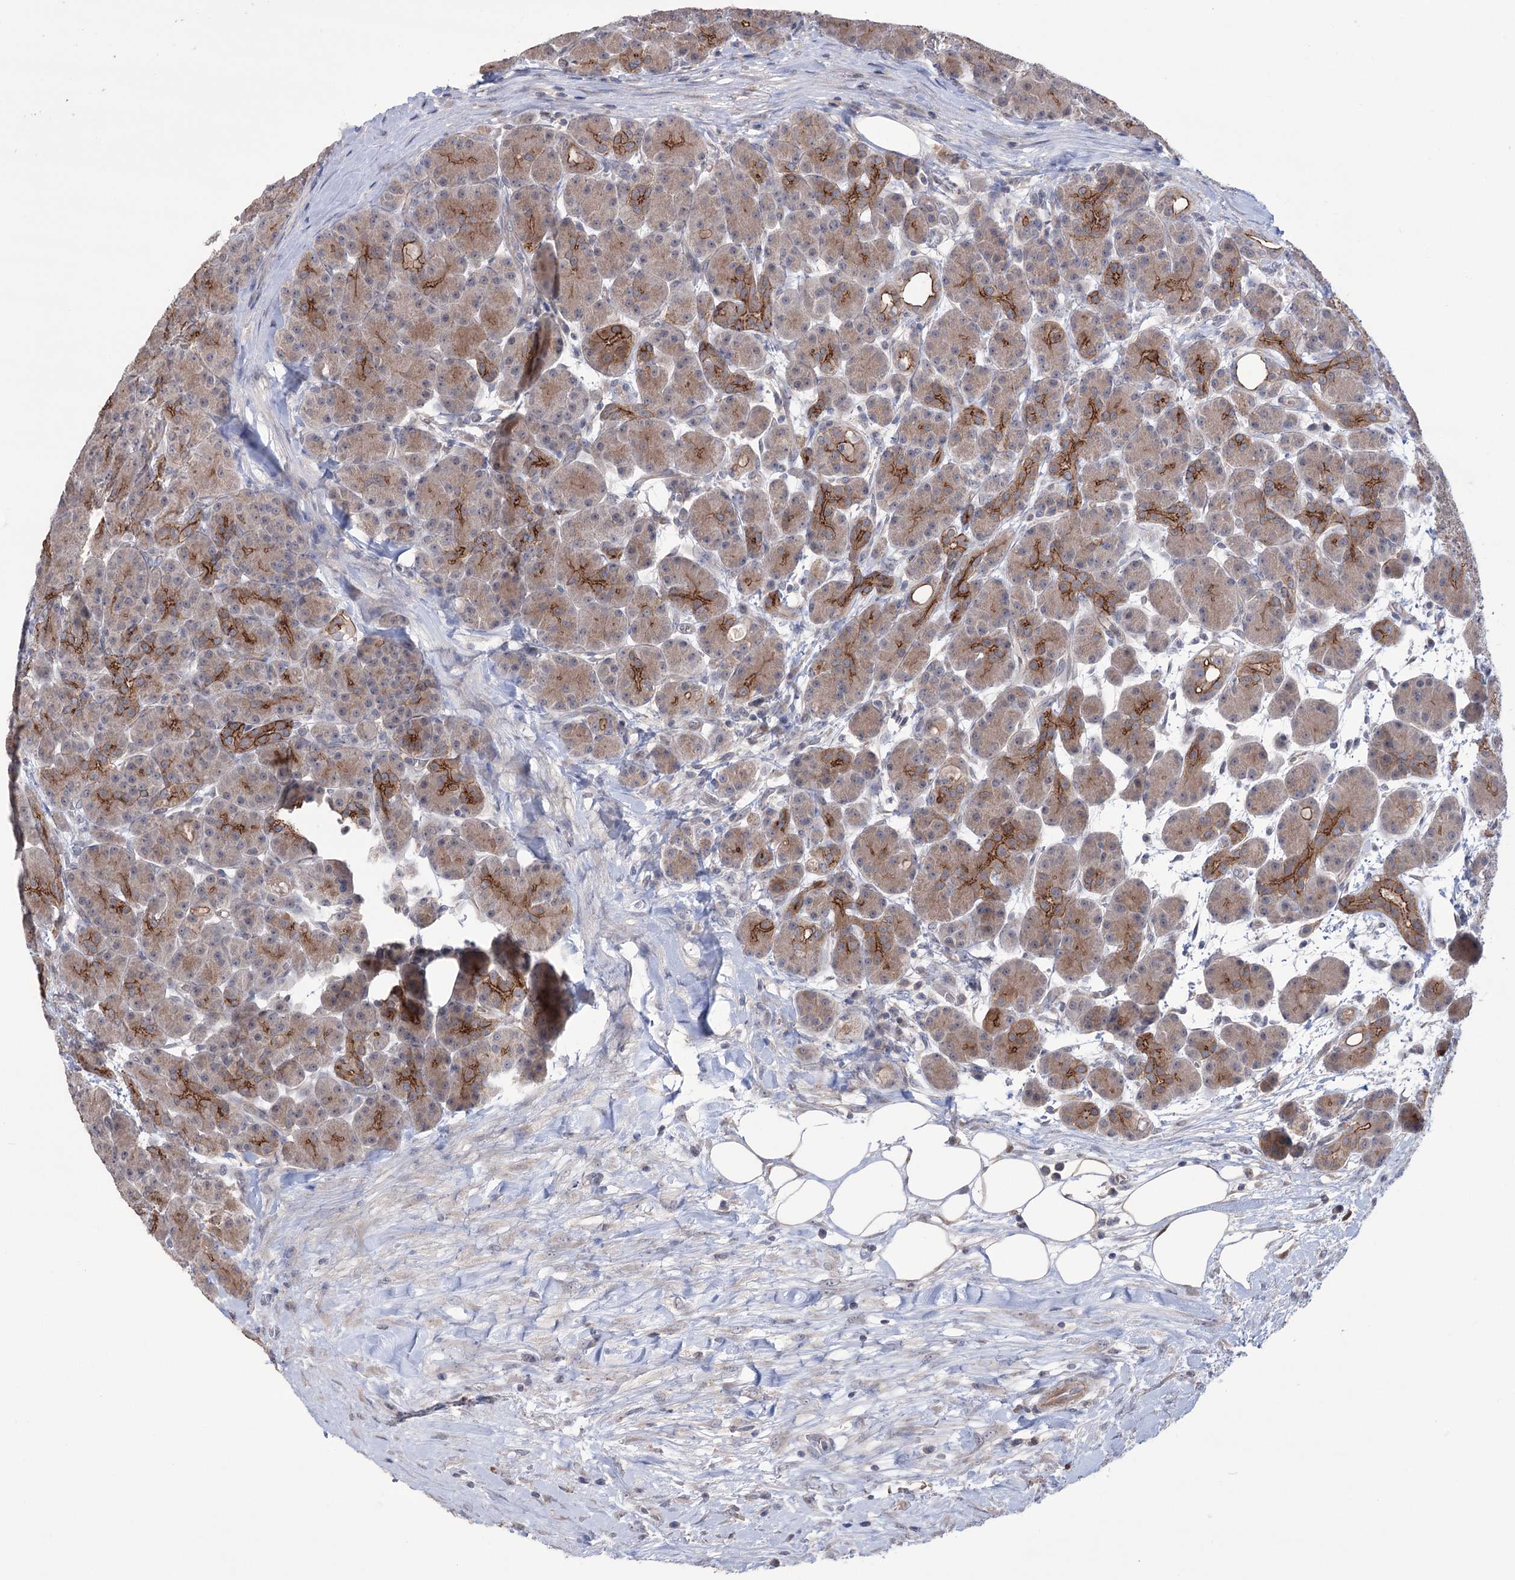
{"staining": {"intensity": "moderate", "quantity": ">75%", "location": "cytoplasmic/membranous"}, "tissue": "pancreas", "cell_type": "Exocrine glandular cells", "image_type": "normal", "snomed": [{"axis": "morphology", "description": "Normal tissue, NOS"}, {"axis": "topography", "description": "Pancreas"}], "caption": "Moderate cytoplasmic/membranous positivity for a protein is appreciated in about >75% of exocrine glandular cells of benign pancreas using immunohistochemistry.", "gene": "TRIM71", "patient": {"sex": "male", "age": 63}}